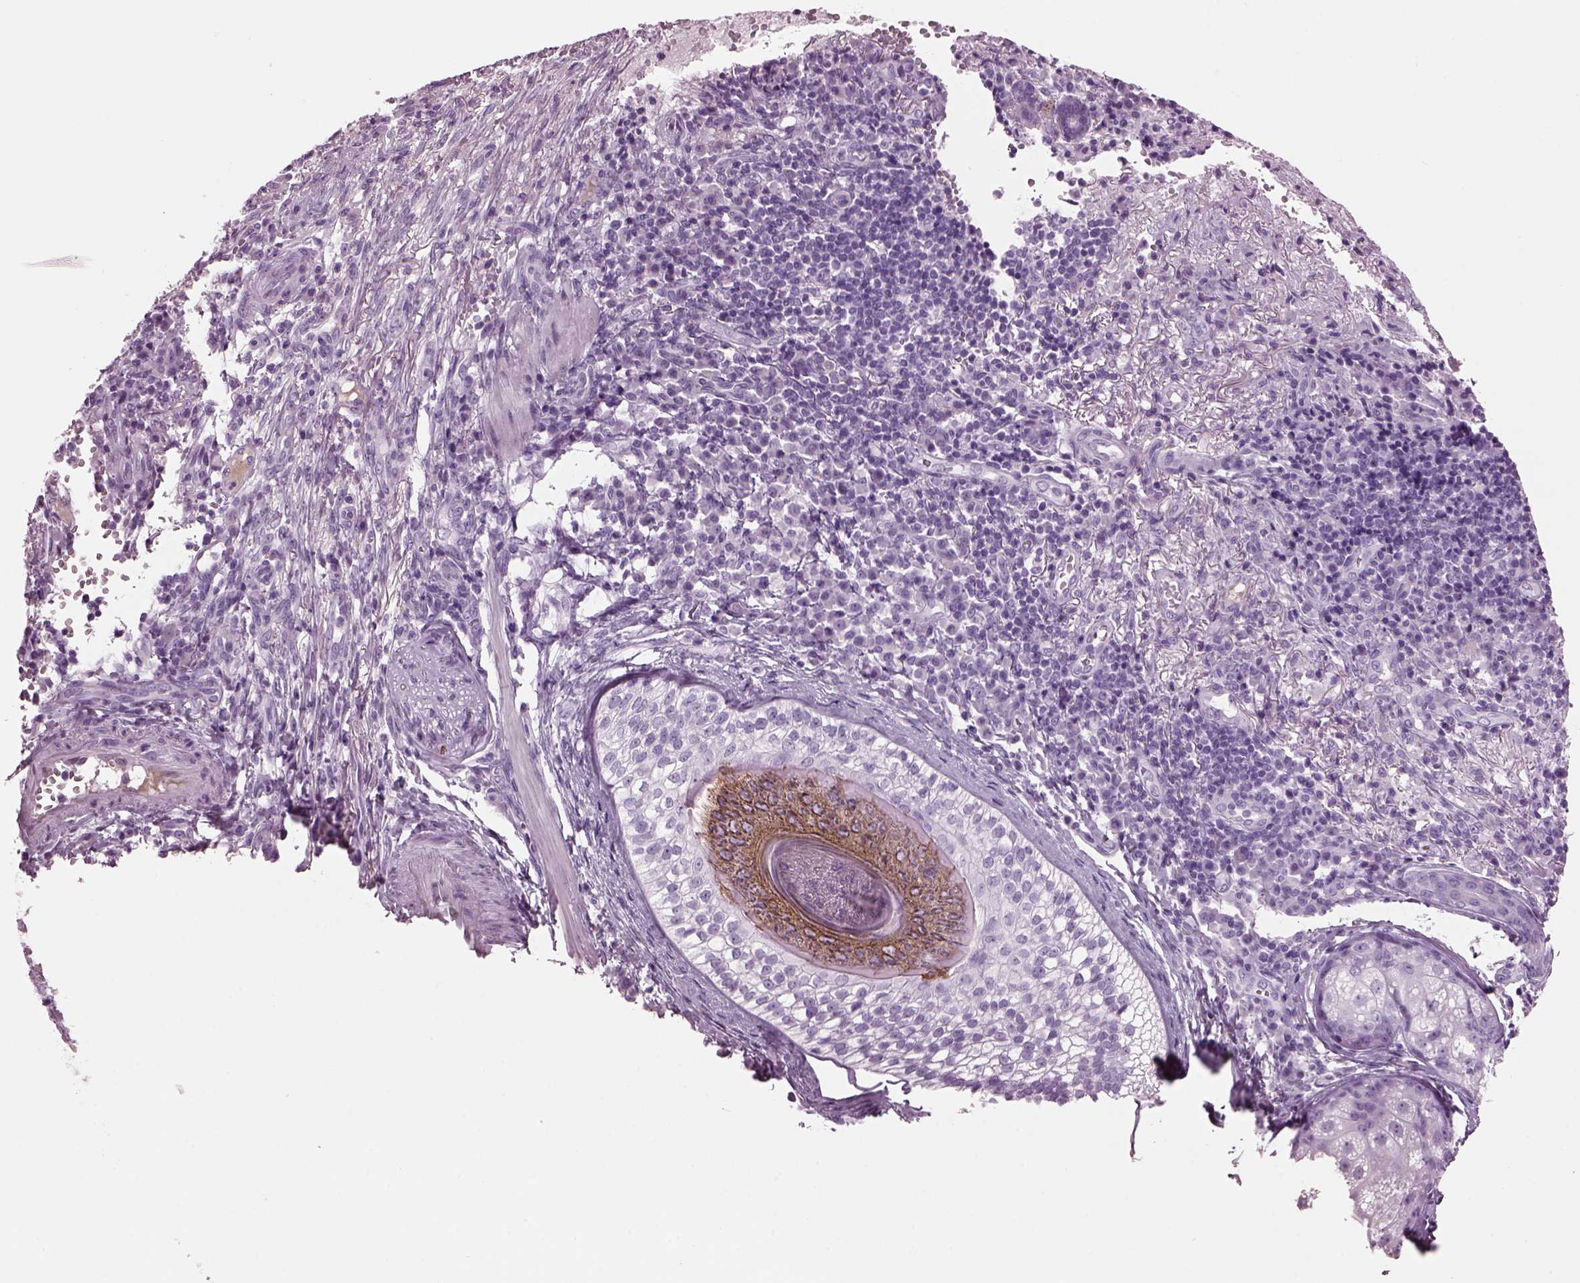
{"staining": {"intensity": "negative", "quantity": "none", "location": "none"}, "tissue": "skin cancer", "cell_type": "Tumor cells", "image_type": "cancer", "snomed": [{"axis": "morphology", "description": "Basal cell carcinoma"}, {"axis": "topography", "description": "Skin"}], "caption": "Human skin cancer stained for a protein using immunohistochemistry (IHC) demonstrates no expression in tumor cells.", "gene": "KRTAP3-2", "patient": {"sex": "female", "age": 69}}